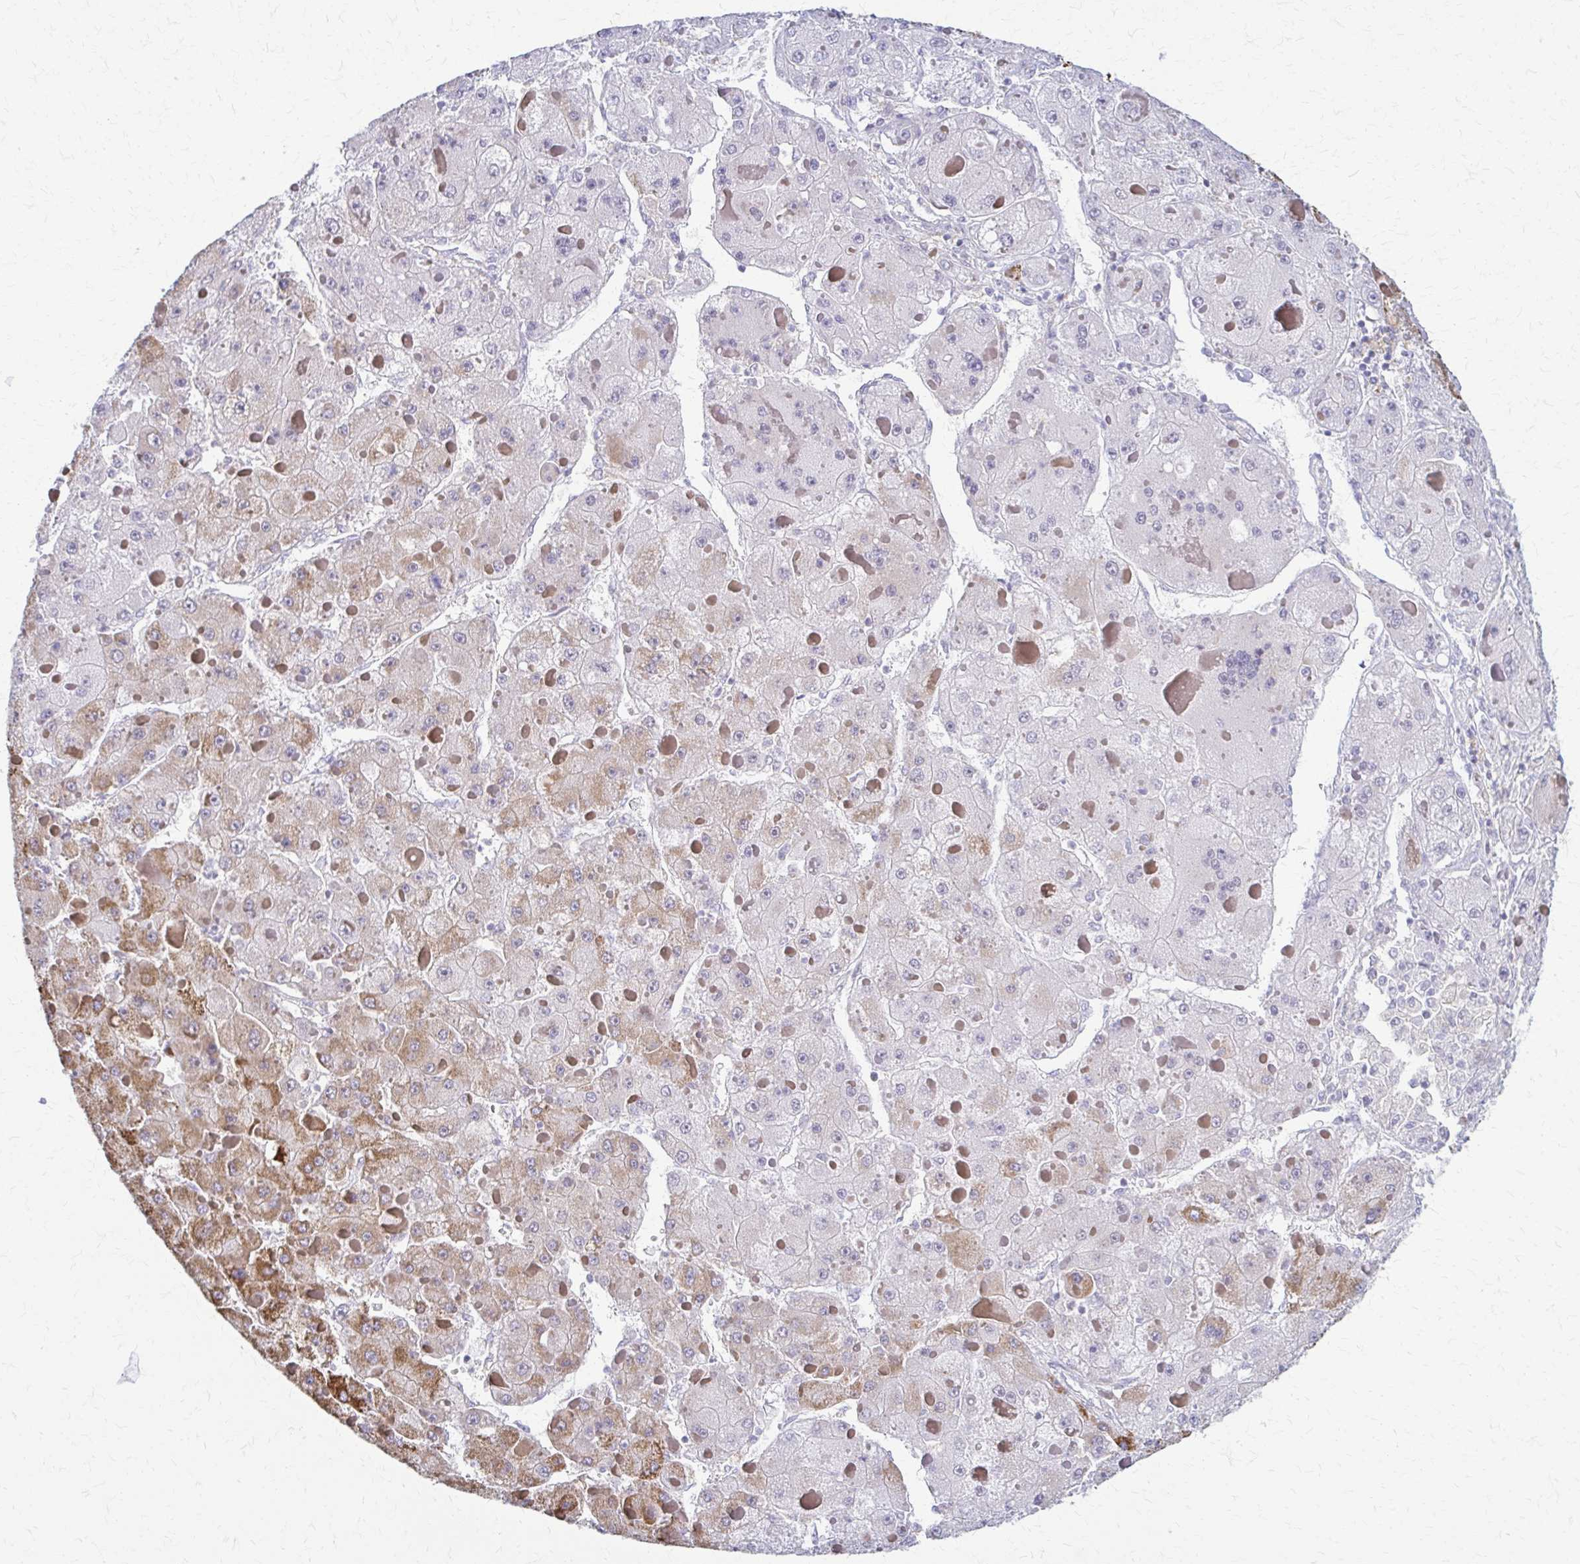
{"staining": {"intensity": "moderate", "quantity": "<25%", "location": "cytoplasmic/membranous"}, "tissue": "liver cancer", "cell_type": "Tumor cells", "image_type": "cancer", "snomed": [{"axis": "morphology", "description": "Carcinoma, Hepatocellular, NOS"}, {"axis": "topography", "description": "Liver"}], "caption": "Immunohistochemistry staining of liver cancer, which shows low levels of moderate cytoplasmic/membranous expression in about <25% of tumor cells indicating moderate cytoplasmic/membranous protein staining. The staining was performed using DAB (3,3'-diaminobenzidine) (brown) for protein detection and nuclei were counterstained in hematoxylin (blue).", "gene": "RHOBTB2", "patient": {"sex": "female", "age": 73}}